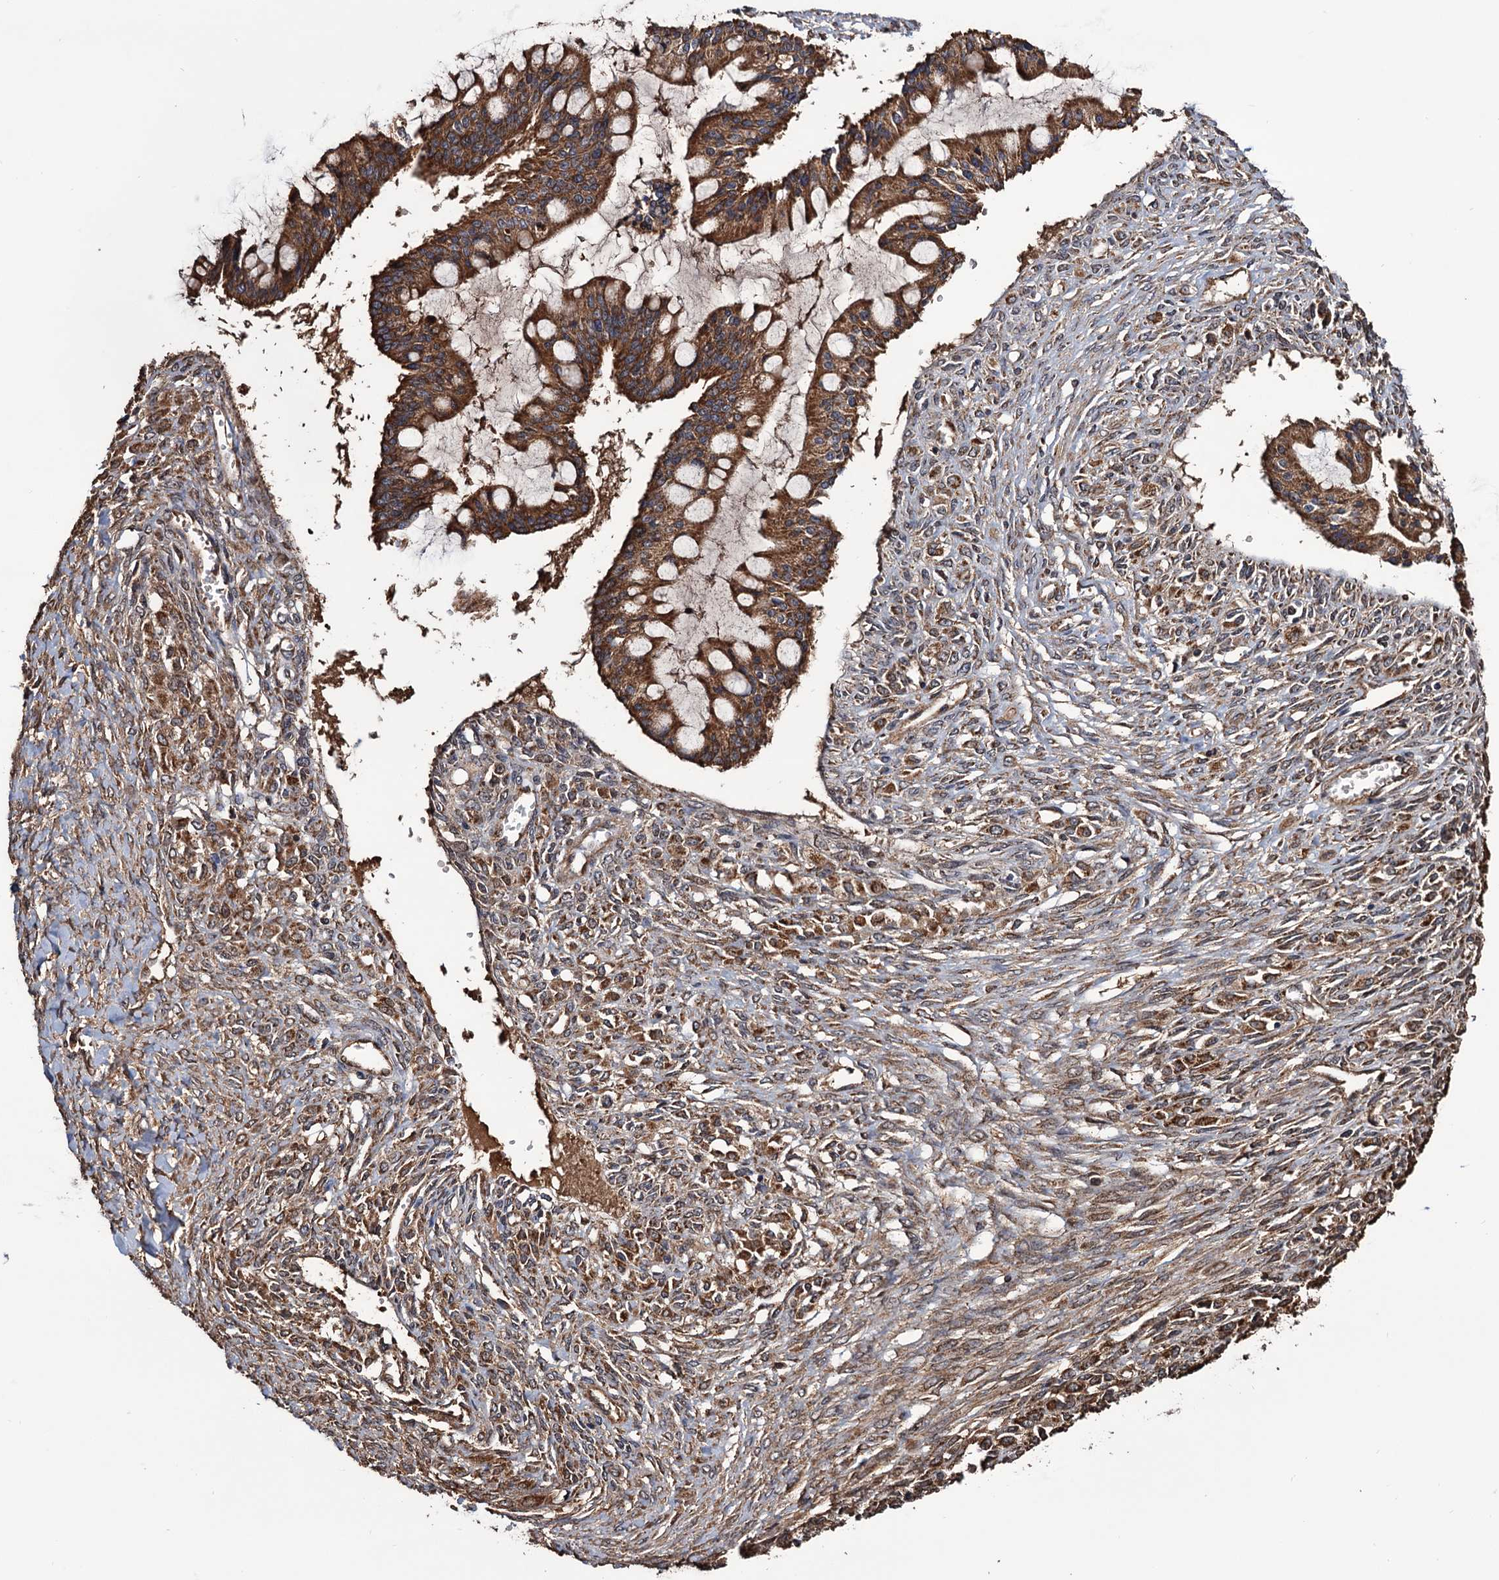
{"staining": {"intensity": "moderate", "quantity": ">75%", "location": "cytoplasmic/membranous"}, "tissue": "ovarian cancer", "cell_type": "Tumor cells", "image_type": "cancer", "snomed": [{"axis": "morphology", "description": "Cystadenocarcinoma, mucinous, NOS"}, {"axis": "topography", "description": "Ovary"}], "caption": "The photomicrograph reveals a brown stain indicating the presence of a protein in the cytoplasmic/membranous of tumor cells in mucinous cystadenocarcinoma (ovarian). Ihc stains the protein of interest in brown and the nuclei are stained blue.", "gene": "MRPL42", "patient": {"sex": "female", "age": 73}}